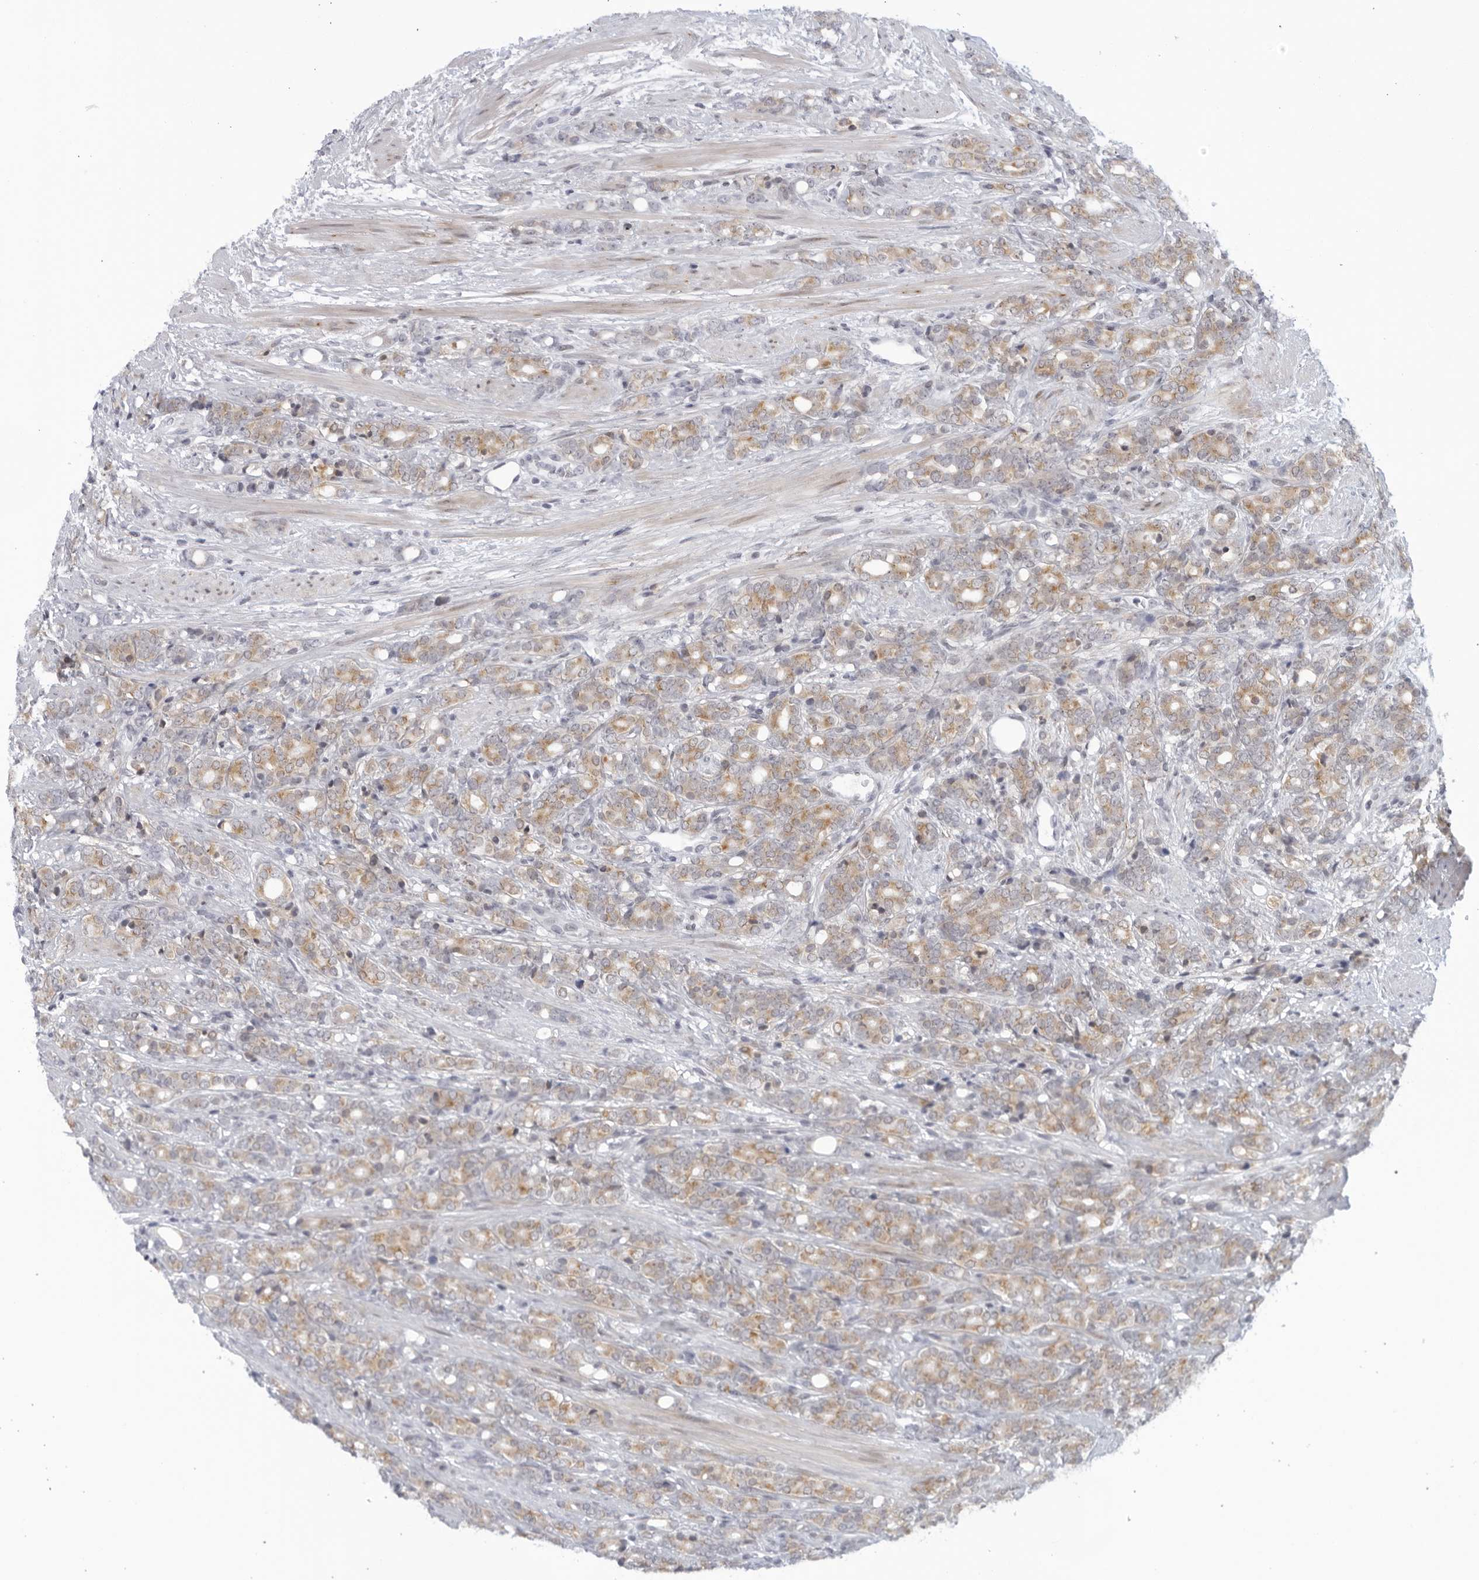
{"staining": {"intensity": "moderate", "quantity": "25%-75%", "location": "cytoplasmic/membranous"}, "tissue": "prostate cancer", "cell_type": "Tumor cells", "image_type": "cancer", "snomed": [{"axis": "morphology", "description": "Adenocarcinoma, High grade"}, {"axis": "topography", "description": "Prostate"}], "caption": "Immunohistochemistry histopathology image of human high-grade adenocarcinoma (prostate) stained for a protein (brown), which reveals medium levels of moderate cytoplasmic/membranous expression in about 25%-75% of tumor cells.", "gene": "WDTC1", "patient": {"sex": "male", "age": 62}}